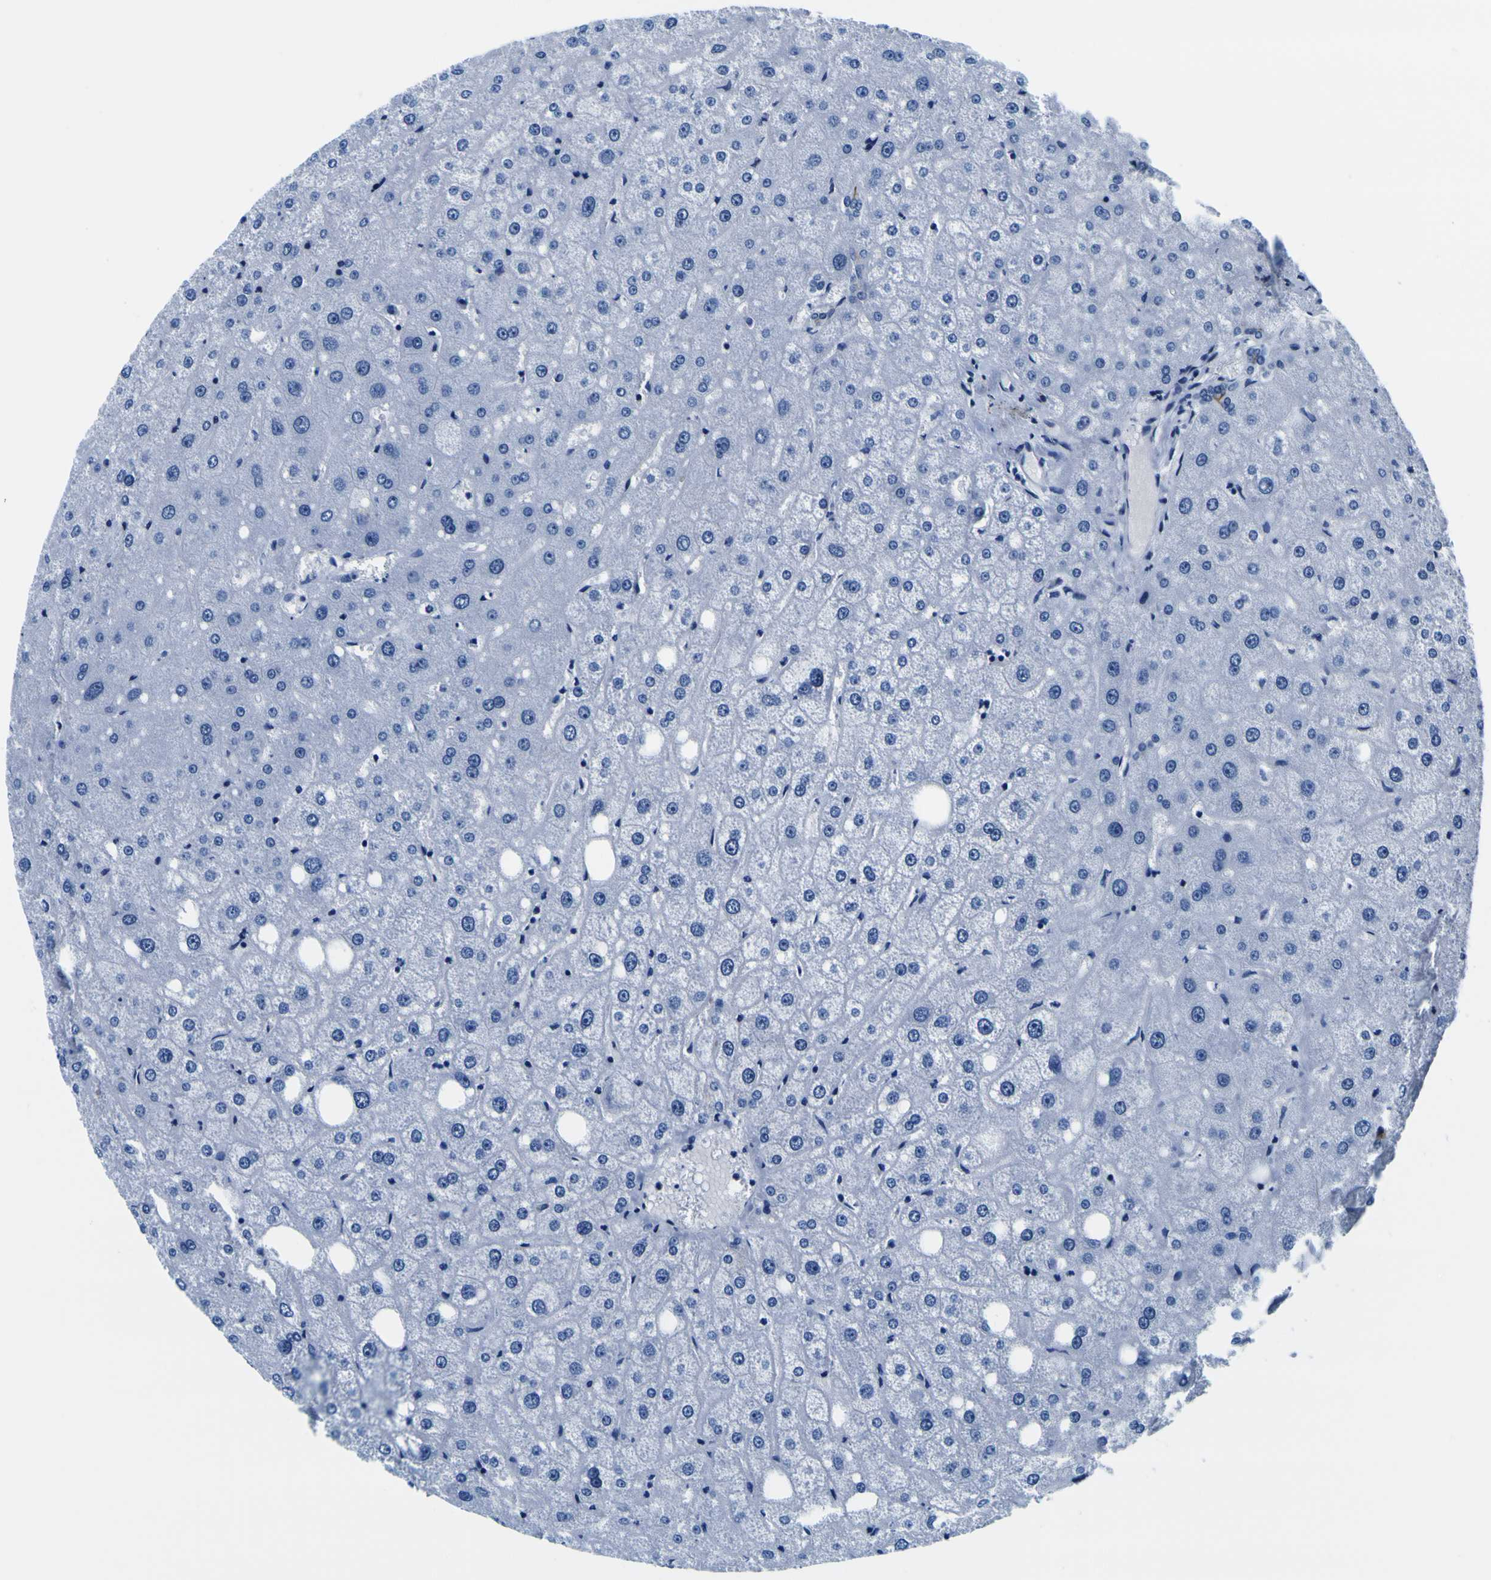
{"staining": {"intensity": "weak", "quantity": "25%-75%", "location": "cytoplasmic/membranous"}, "tissue": "liver", "cell_type": "Cholangiocytes", "image_type": "normal", "snomed": [{"axis": "morphology", "description": "Normal tissue, NOS"}, {"axis": "topography", "description": "Liver"}], "caption": "Immunohistochemical staining of unremarkable human liver reveals 25%-75% levels of weak cytoplasmic/membranous protein positivity in approximately 25%-75% of cholangiocytes. (Stains: DAB (3,3'-diaminobenzidine) in brown, nuclei in blue, Microscopy: brightfield microscopy at high magnification).", "gene": "TUBA1B", "patient": {"sex": "male", "age": 73}}